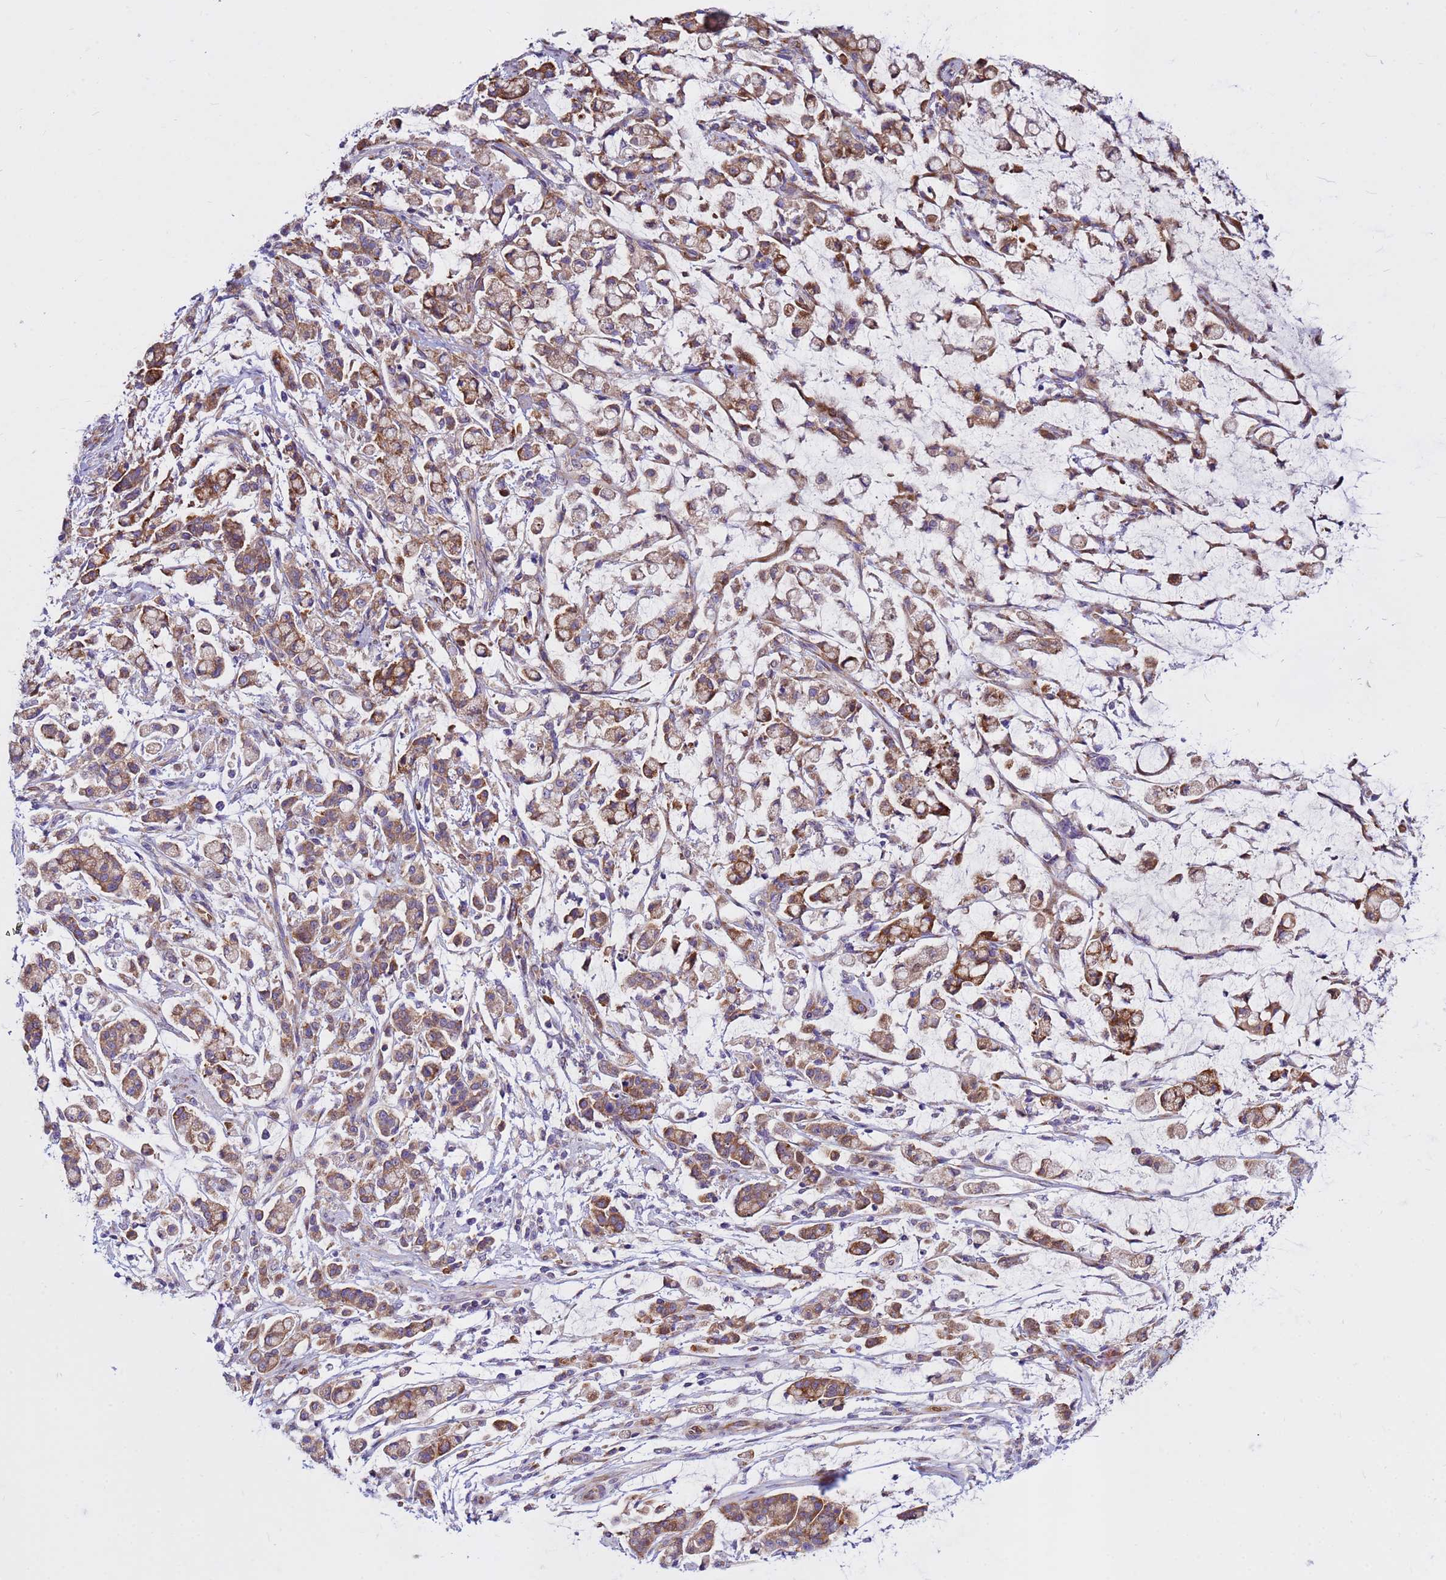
{"staining": {"intensity": "moderate", "quantity": ">75%", "location": "cytoplasmic/membranous"}, "tissue": "stomach cancer", "cell_type": "Tumor cells", "image_type": "cancer", "snomed": [{"axis": "morphology", "description": "Adenocarcinoma, NOS"}, {"axis": "topography", "description": "Stomach"}], "caption": "Moderate cytoplasmic/membranous protein expression is appreciated in approximately >75% of tumor cells in stomach cancer.", "gene": "ZNF669", "patient": {"sex": "female", "age": 60}}